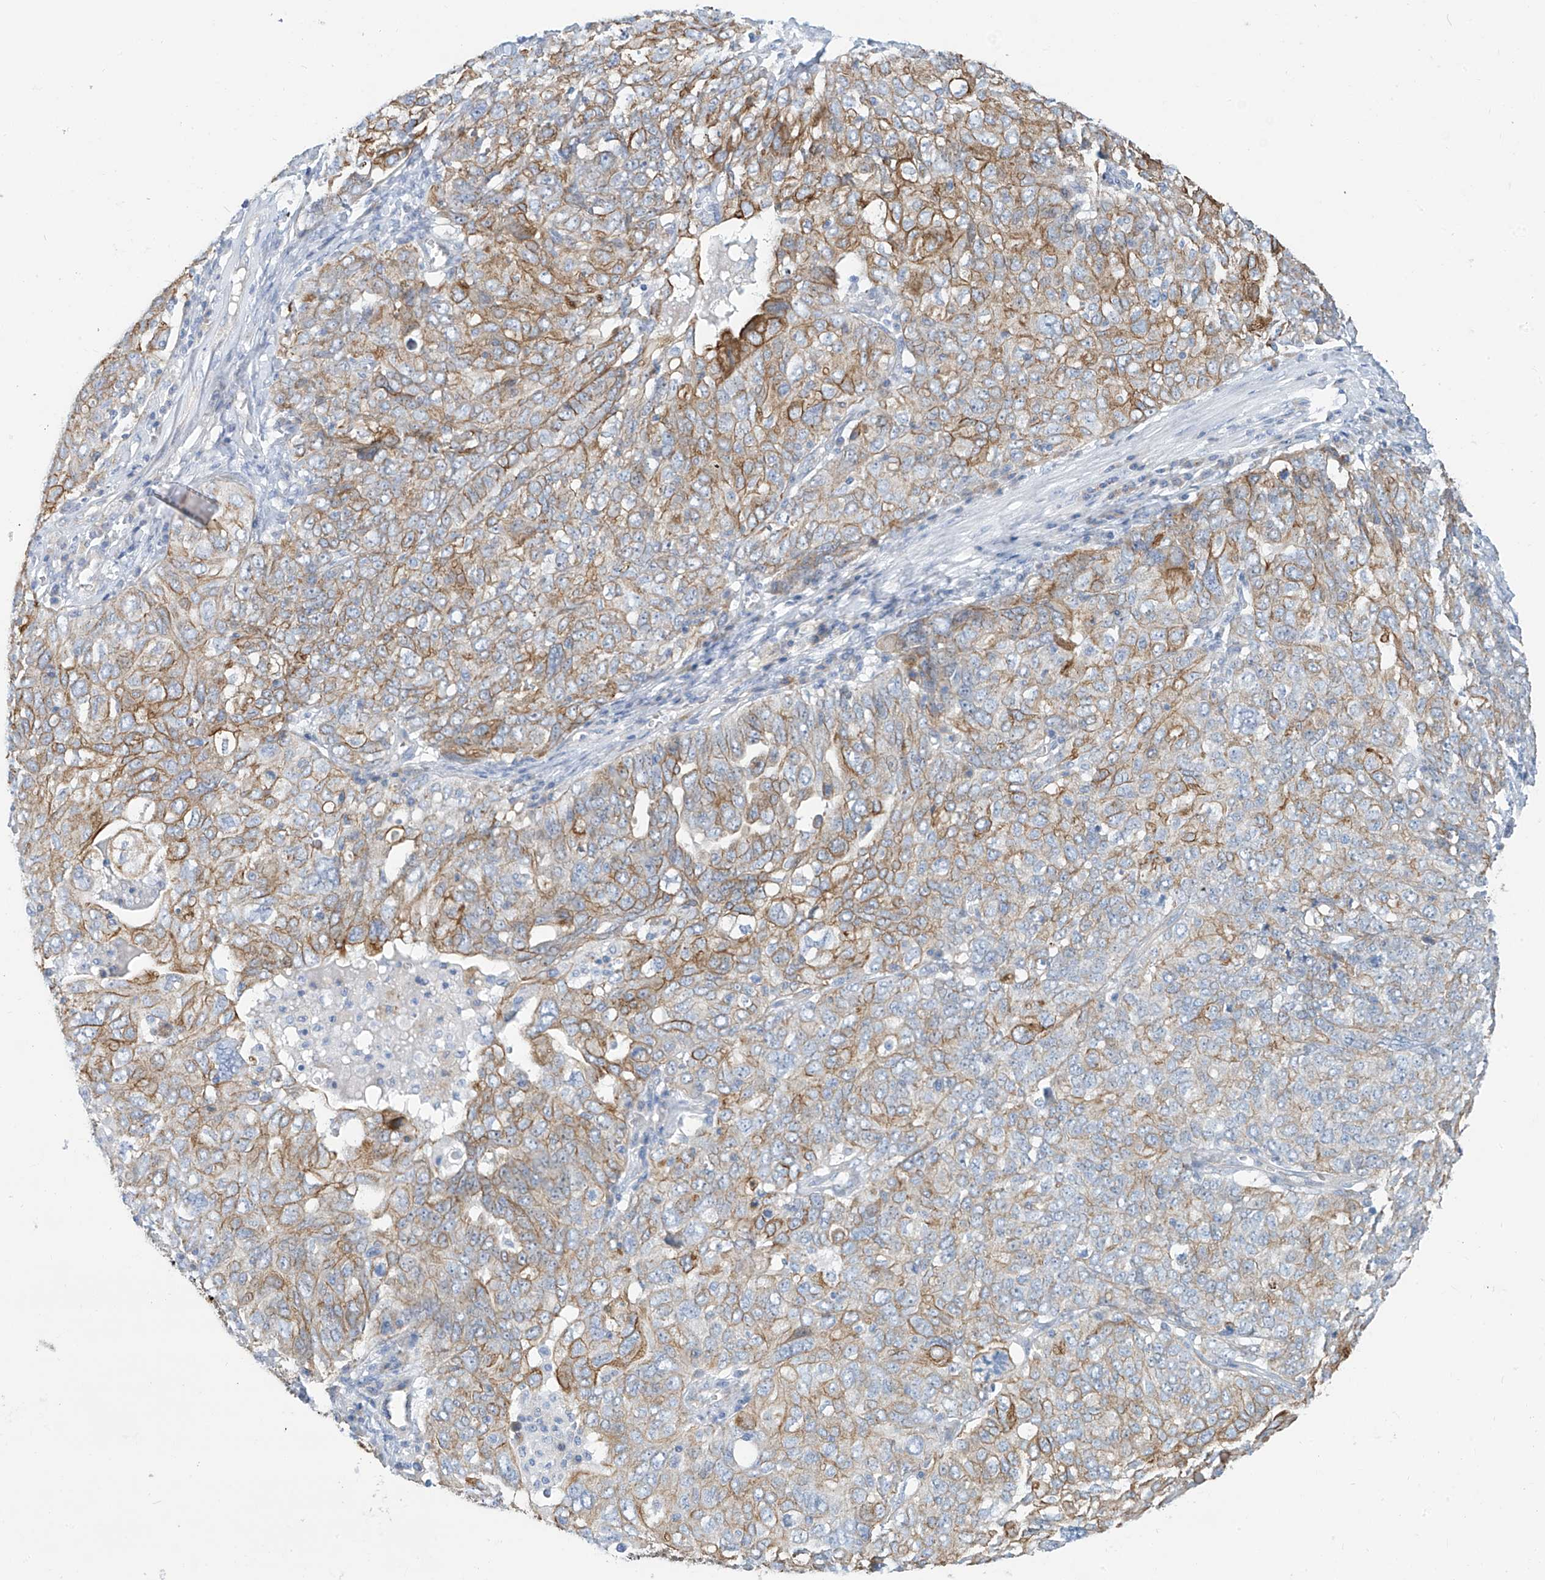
{"staining": {"intensity": "moderate", "quantity": "25%-75%", "location": "cytoplasmic/membranous"}, "tissue": "ovarian cancer", "cell_type": "Tumor cells", "image_type": "cancer", "snomed": [{"axis": "morphology", "description": "Carcinoma, endometroid"}, {"axis": "topography", "description": "Ovary"}], "caption": "Immunohistochemistry (IHC) histopathology image of neoplastic tissue: ovarian cancer (endometroid carcinoma) stained using immunohistochemistry (IHC) demonstrates medium levels of moderate protein expression localized specifically in the cytoplasmic/membranous of tumor cells, appearing as a cytoplasmic/membranous brown color.", "gene": "PIK3C2B", "patient": {"sex": "female", "age": 62}}